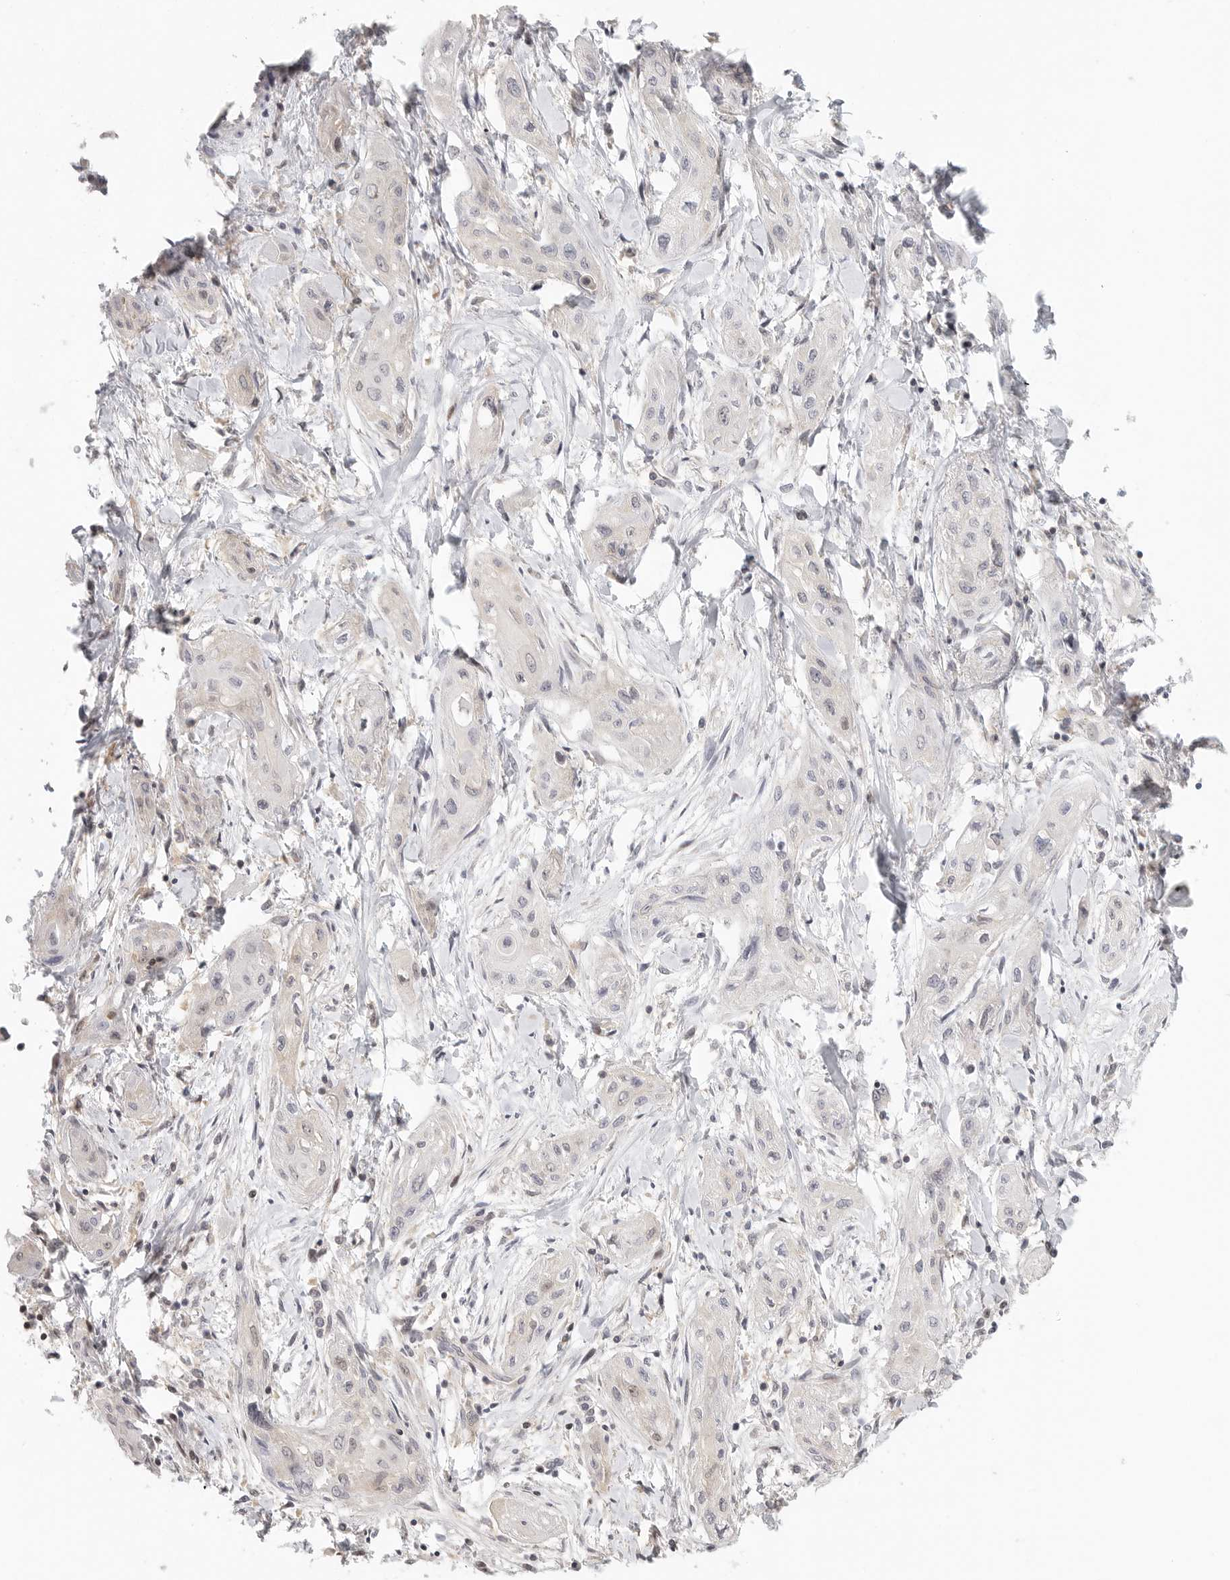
{"staining": {"intensity": "negative", "quantity": "none", "location": "none"}, "tissue": "lung cancer", "cell_type": "Tumor cells", "image_type": "cancer", "snomed": [{"axis": "morphology", "description": "Squamous cell carcinoma, NOS"}, {"axis": "topography", "description": "Lung"}], "caption": "There is no significant staining in tumor cells of lung squamous cell carcinoma. (DAB IHC, high magnification).", "gene": "HDAC6", "patient": {"sex": "female", "age": 47}}